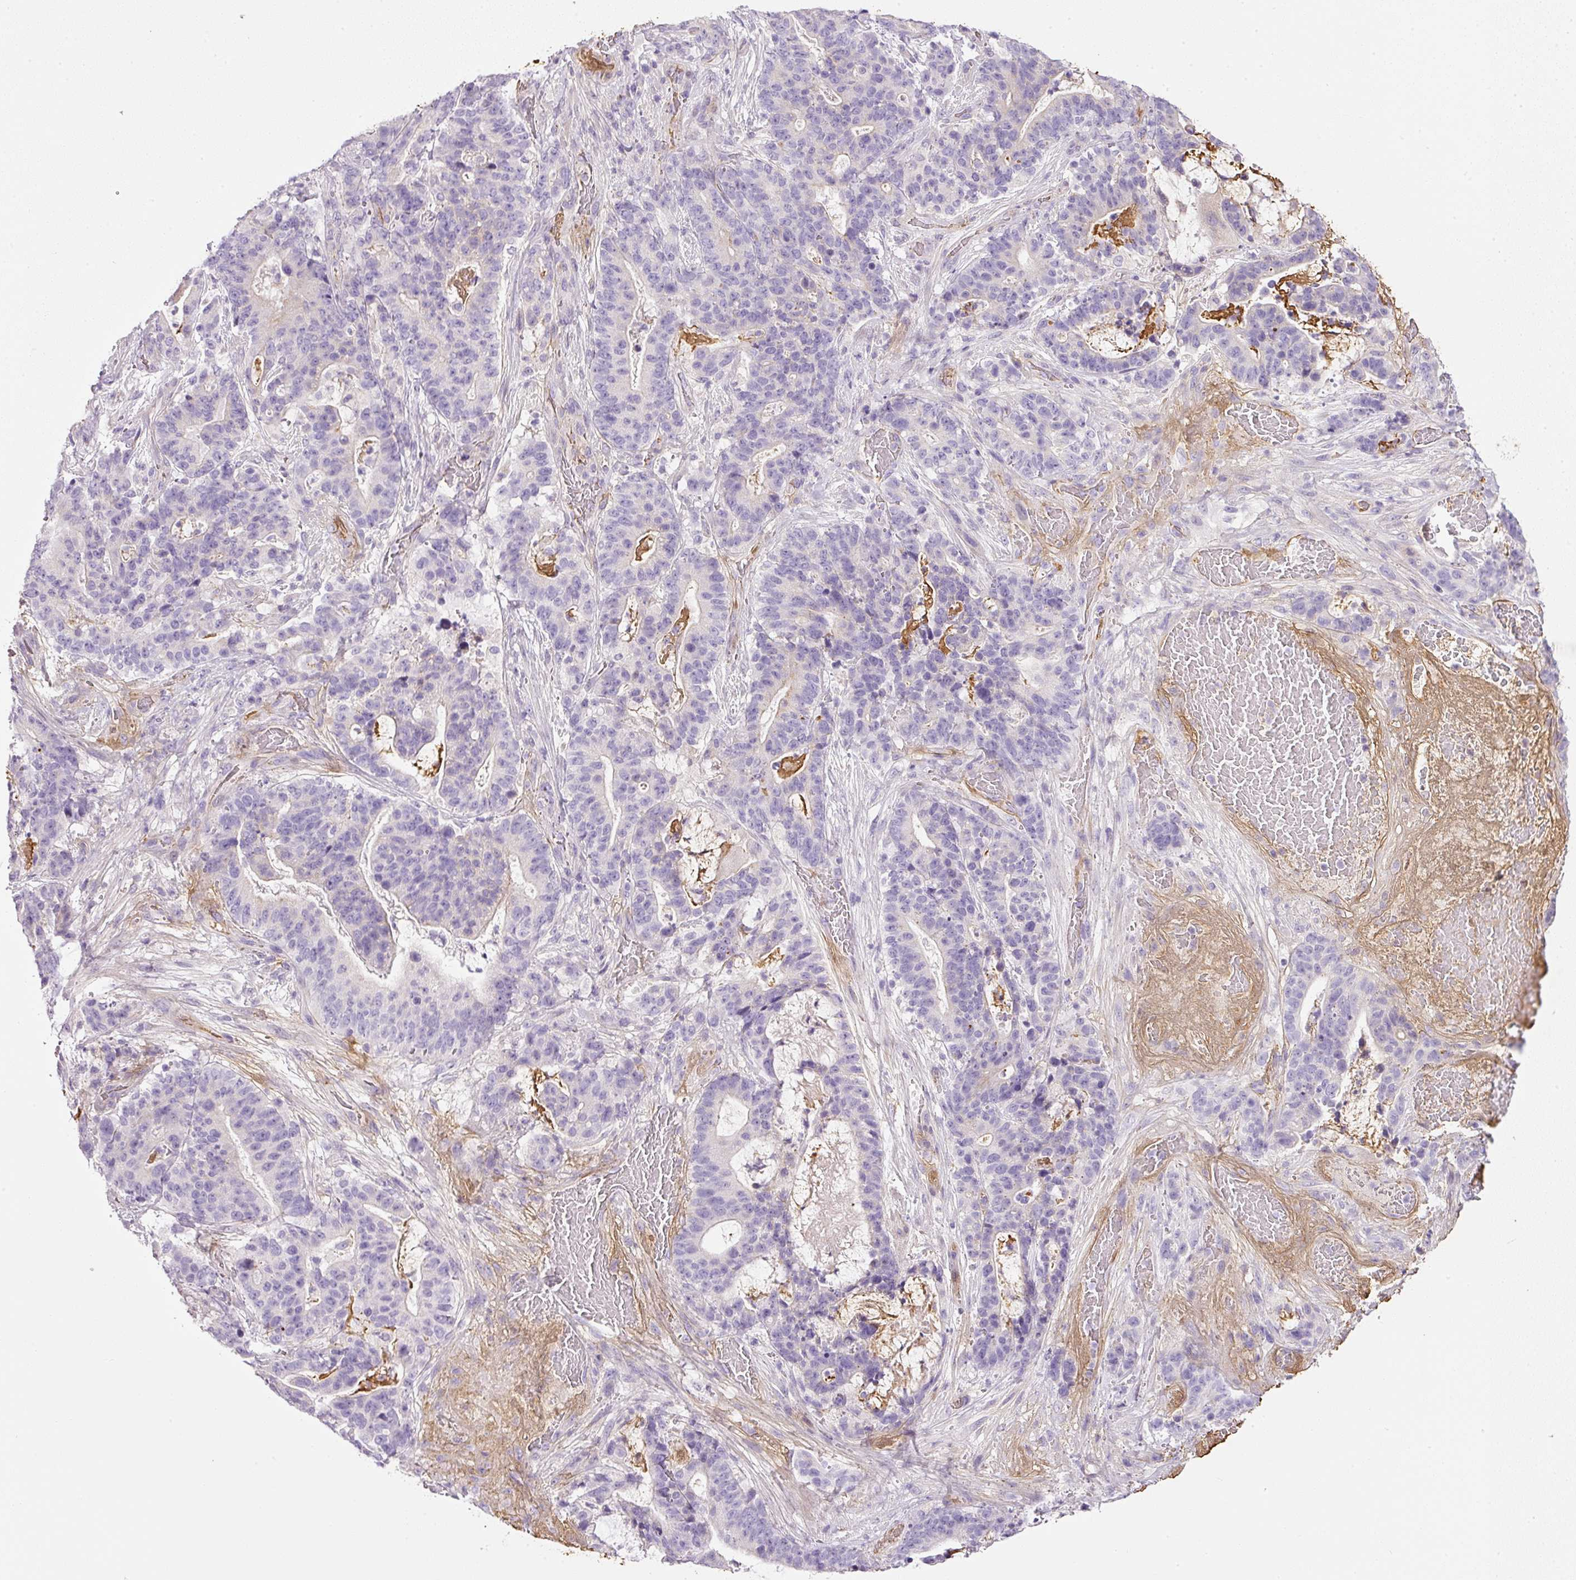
{"staining": {"intensity": "negative", "quantity": "none", "location": "none"}, "tissue": "stomach cancer", "cell_type": "Tumor cells", "image_type": "cancer", "snomed": [{"axis": "morphology", "description": "Normal tissue, NOS"}, {"axis": "morphology", "description": "Adenocarcinoma, NOS"}, {"axis": "topography", "description": "Stomach"}], "caption": "High power microscopy photomicrograph of an immunohistochemistry photomicrograph of stomach cancer (adenocarcinoma), revealing no significant expression in tumor cells.", "gene": "KPNA5", "patient": {"sex": "female", "age": 64}}